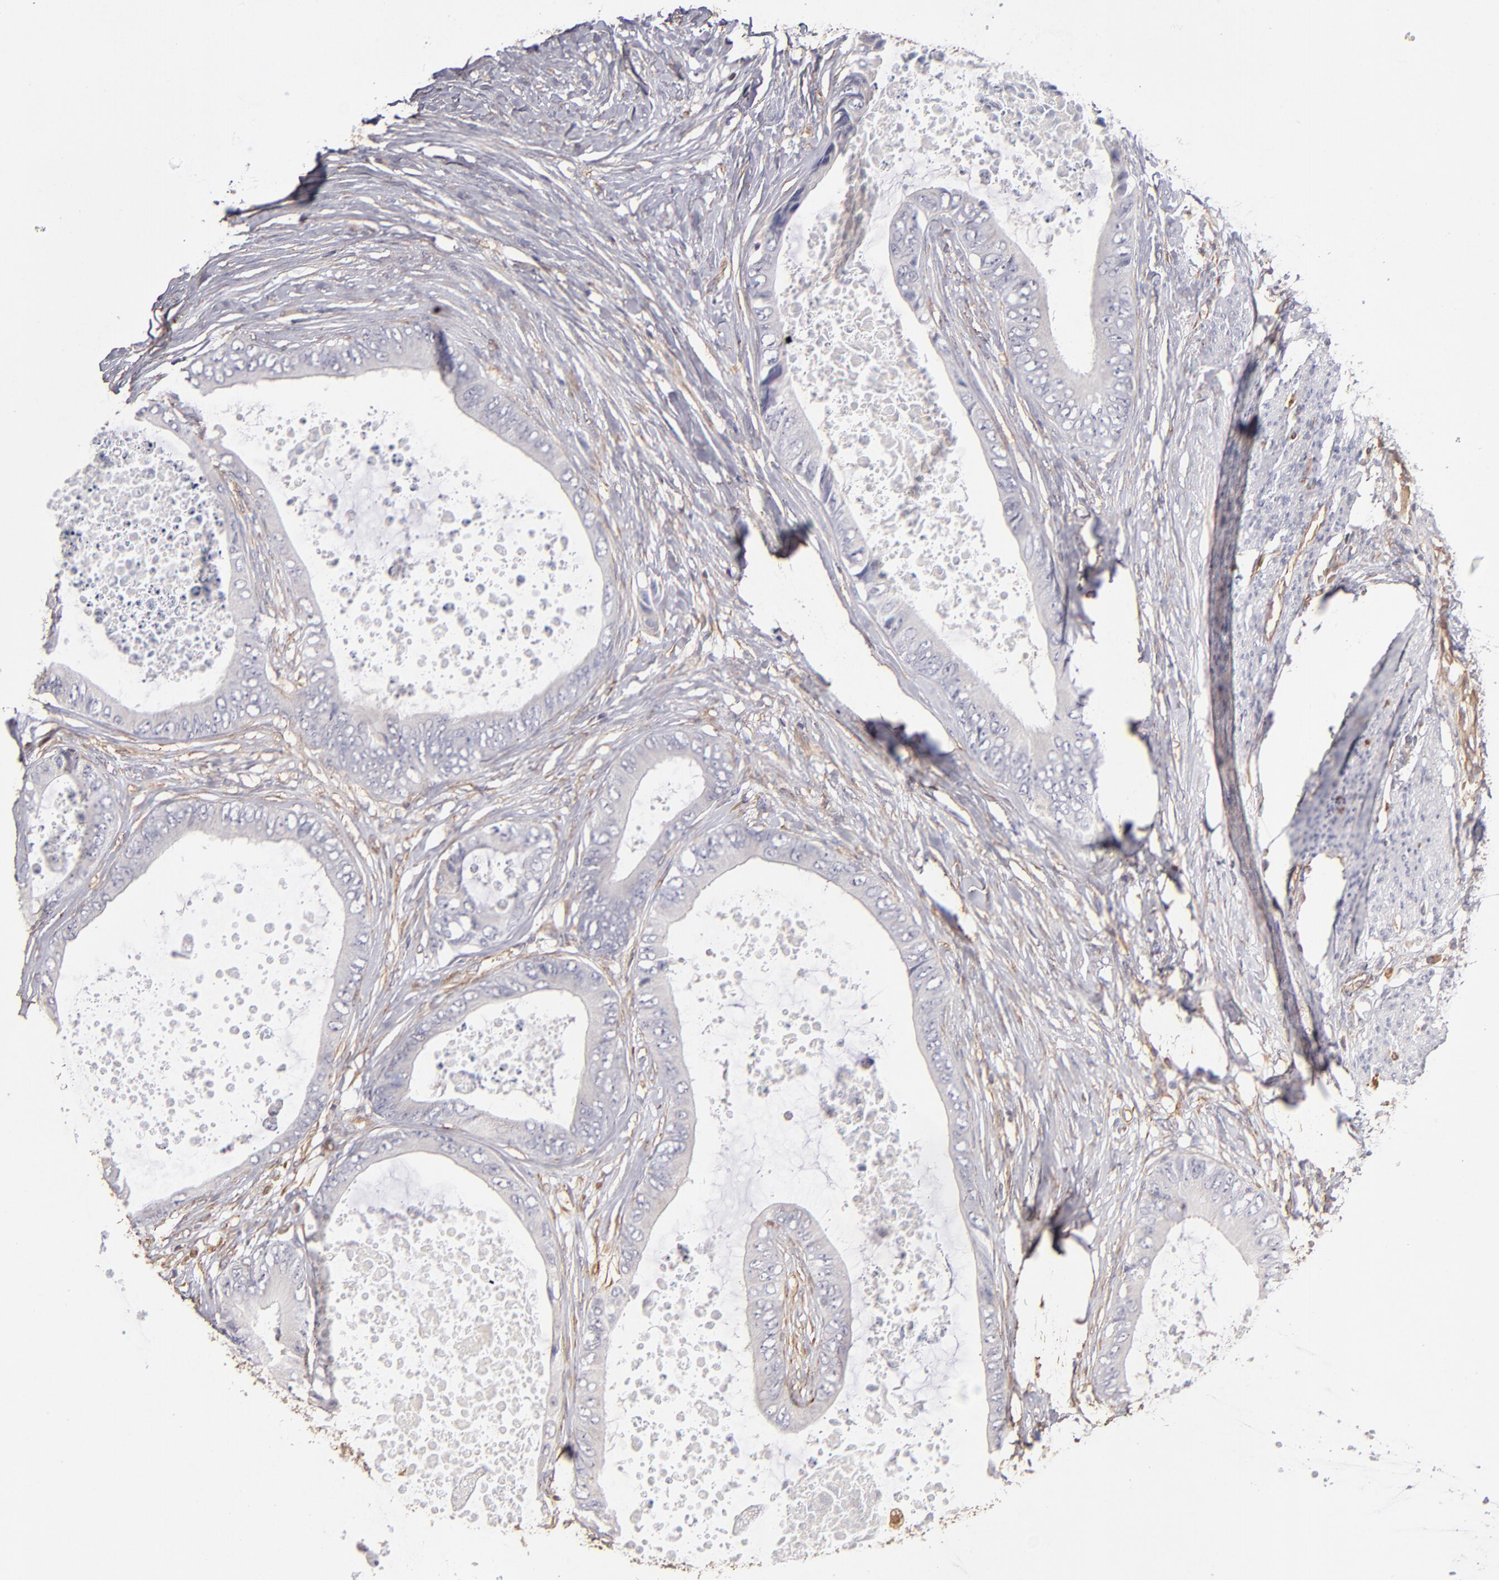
{"staining": {"intensity": "negative", "quantity": "none", "location": "none"}, "tissue": "colorectal cancer", "cell_type": "Tumor cells", "image_type": "cancer", "snomed": [{"axis": "morphology", "description": "Normal tissue, NOS"}, {"axis": "morphology", "description": "Adenocarcinoma, NOS"}, {"axis": "topography", "description": "Rectum"}, {"axis": "topography", "description": "Peripheral nerve tissue"}], "caption": "This is an IHC image of human colorectal cancer (adenocarcinoma). There is no staining in tumor cells.", "gene": "ABCC1", "patient": {"sex": "female", "age": 77}}